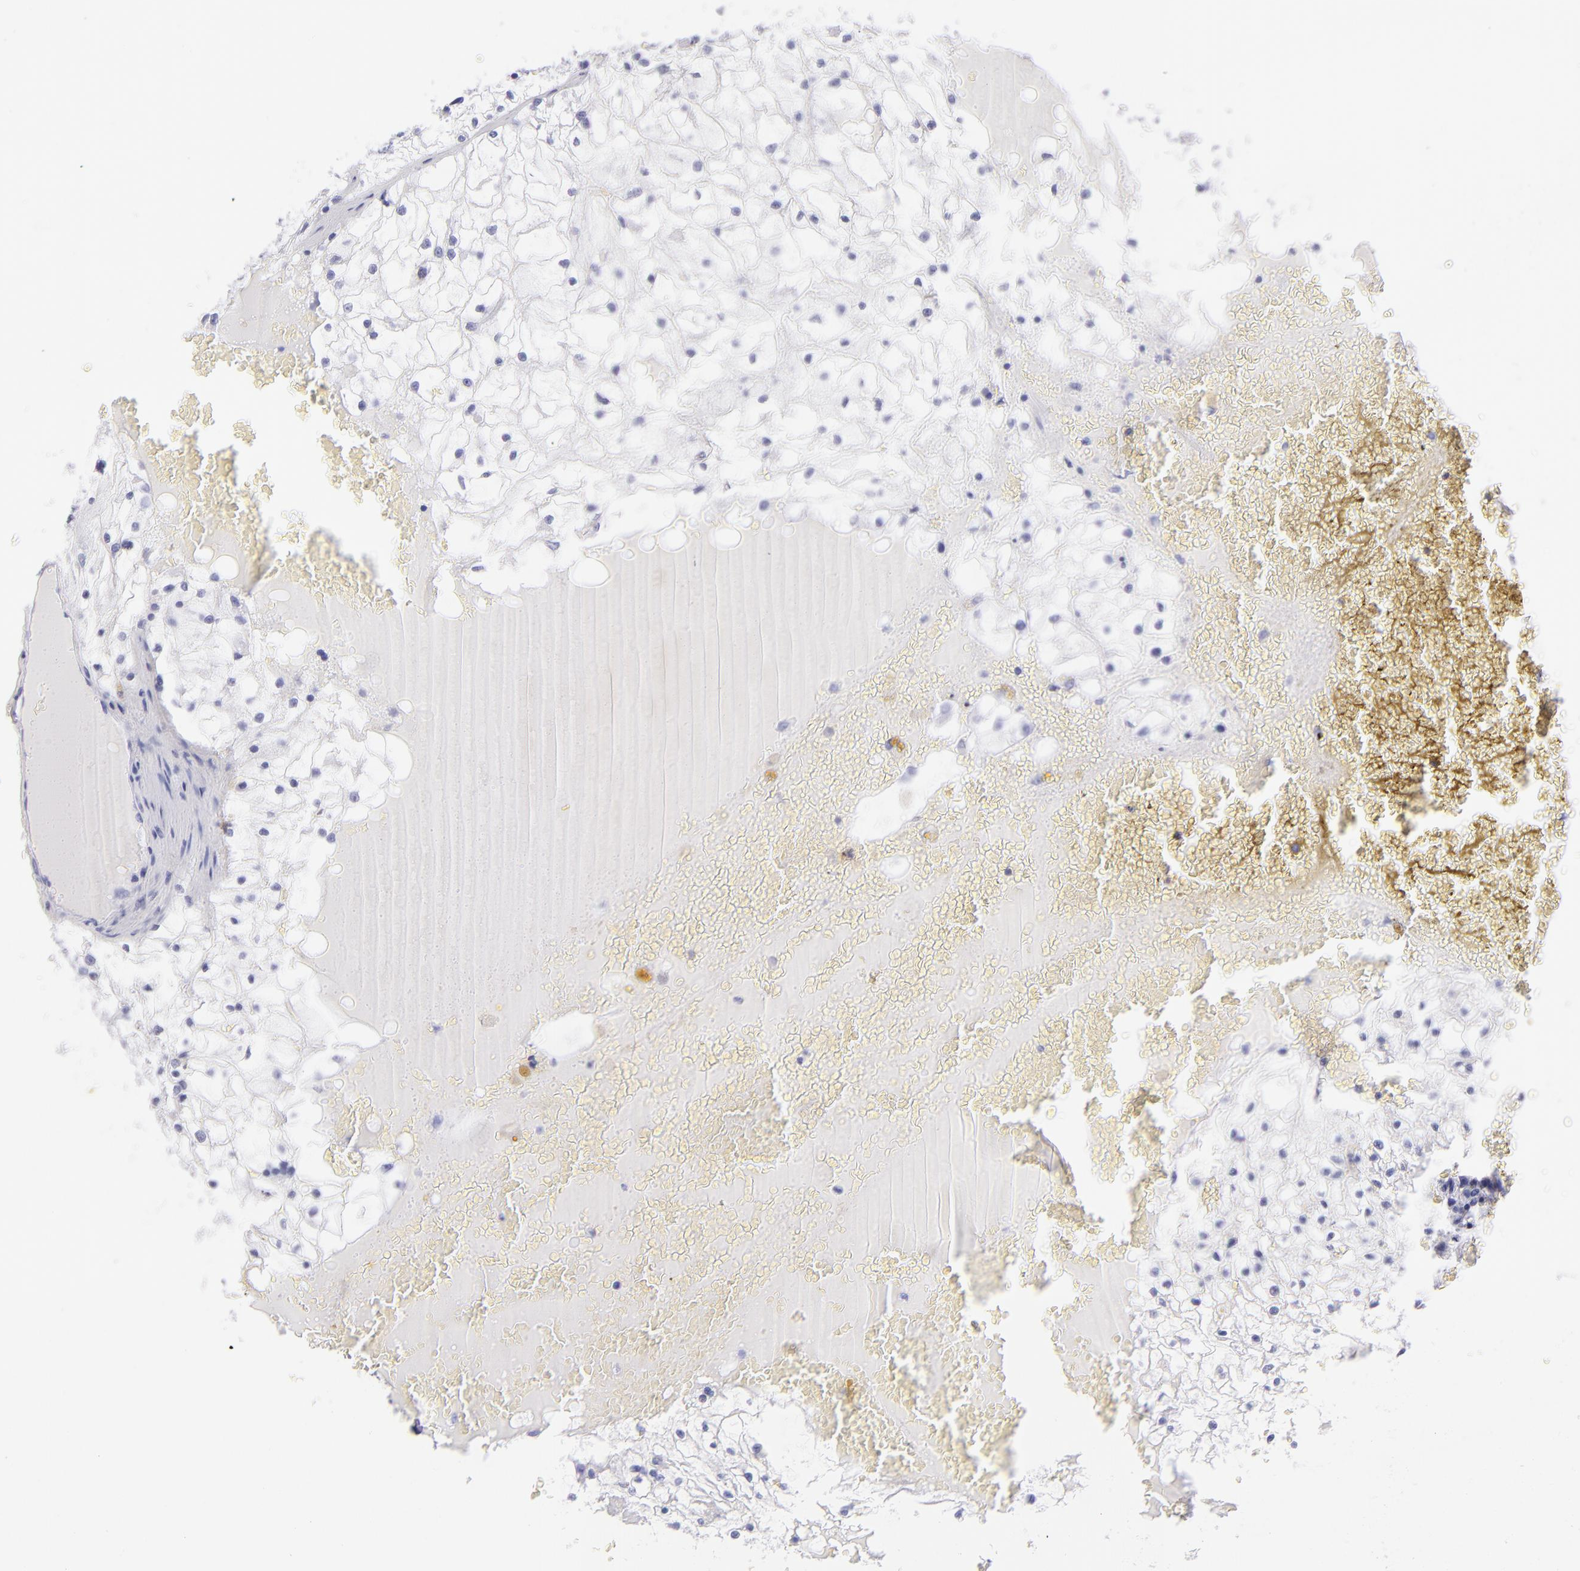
{"staining": {"intensity": "negative", "quantity": "none", "location": "none"}, "tissue": "renal cancer", "cell_type": "Tumor cells", "image_type": "cancer", "snomed": [{"axis": "morphology", "description": "Adenocarcinoma, NOS"}, {"axis": "topography", "description": "Kidney"}], "caption": "IHC photomicrograph of neoplastic tissue: renal cancer (adenocarcinoma) stained with DAB (3,3'-diaminobenzidine) displays no significant protein staining in tumor cells.", "gene": "PRPH", "patient": {"sex": "male", "age": 61}}